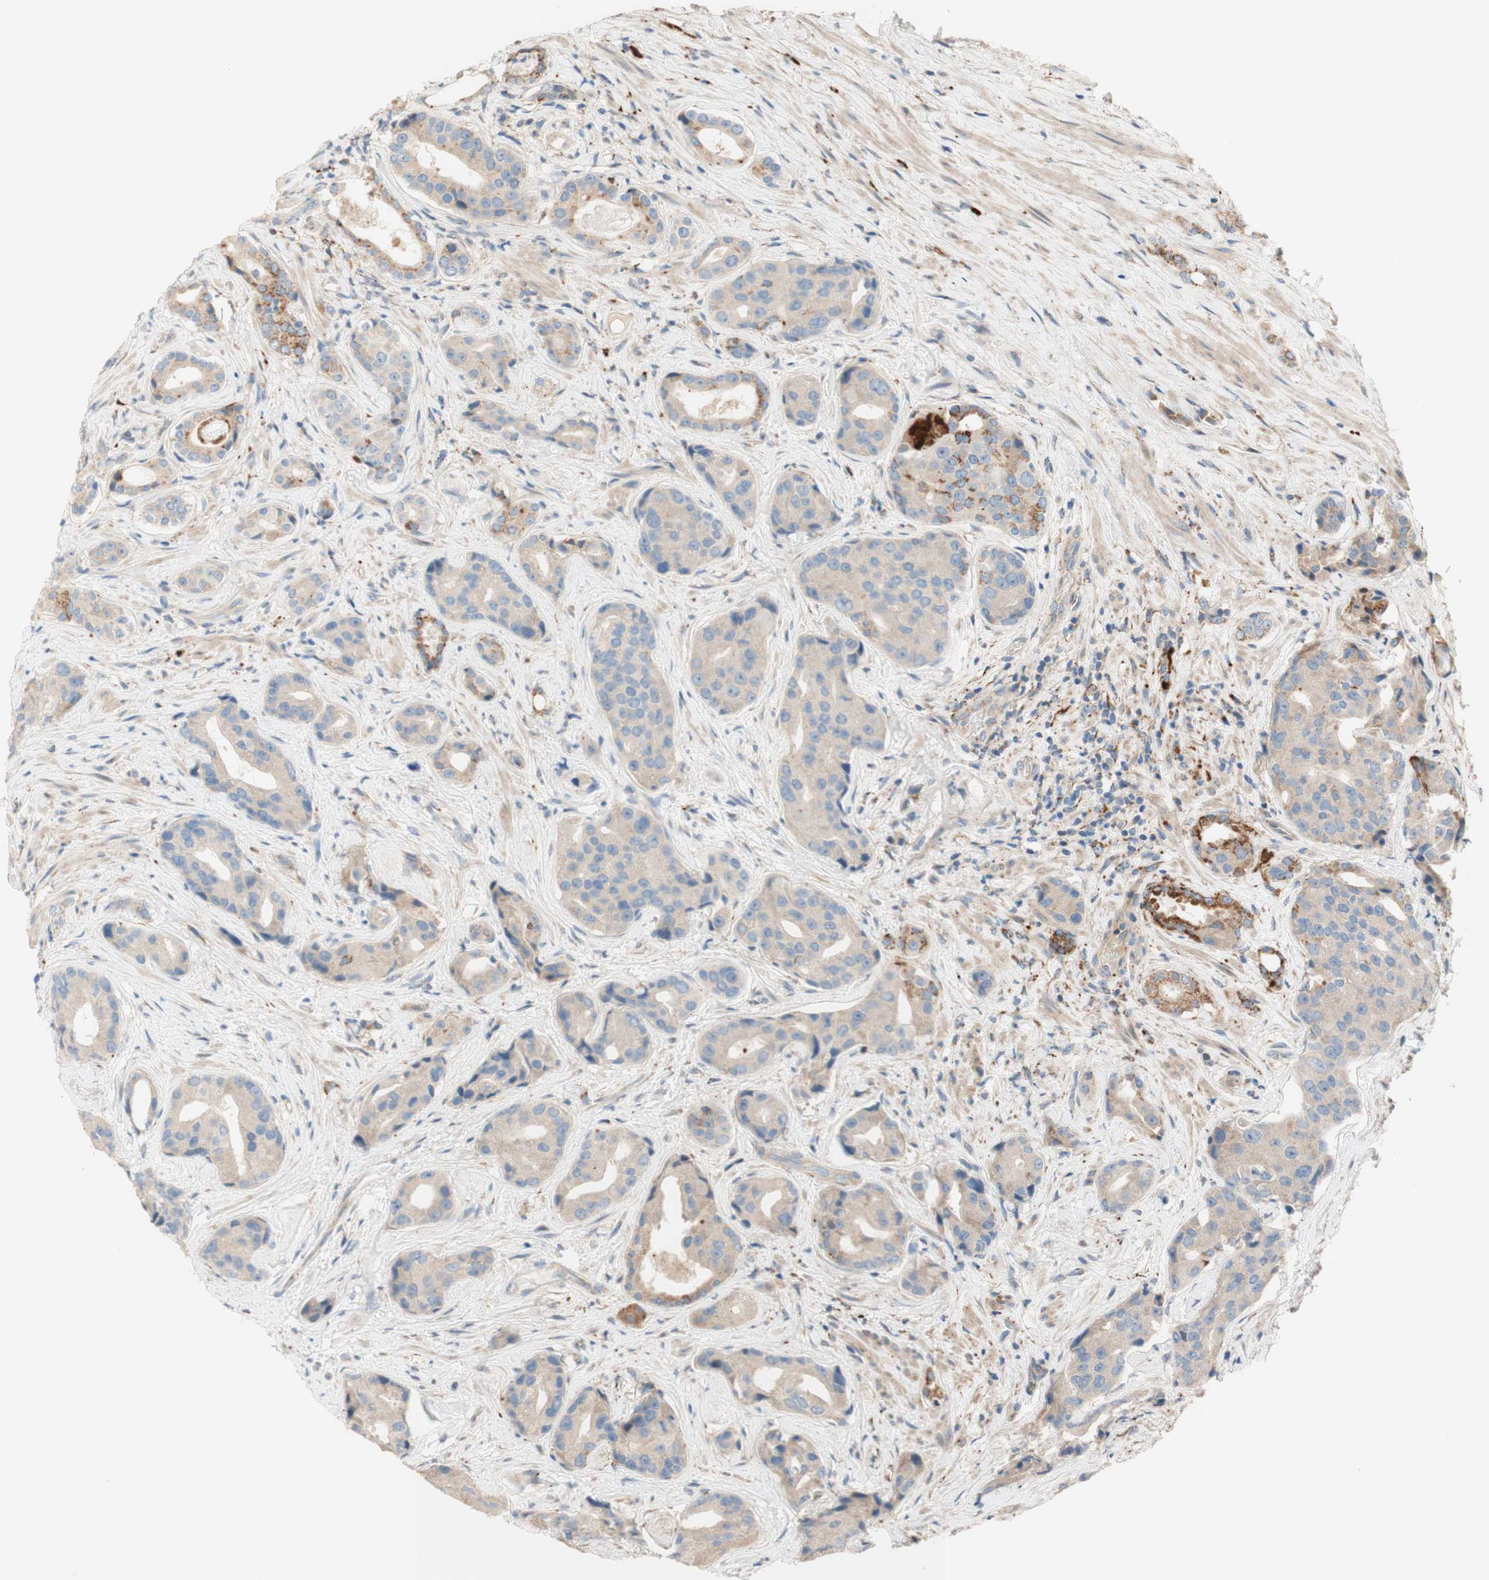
{"staining": {"intensity": "weak", "quantity": ">75%", "location": "cytoplasmic/membranous"}, "tissue": "prostate cancer", "cell_type": "Tumor cells", "image_type": "cancer", "snomed": [{"axis": "morphology", "description": "Adenocarcinoma, High grade"}, {"axis": "topography", "description": "Prostate"}], "caption": "High-grade adenocarcinoma (prostate) stained with immunohistochemistry exhibits weak cytoplasmic/membranous expression in about >75% of tumor cells.", "gene": "PTPN21", "patient": {"sex": "male", "age": 71}}